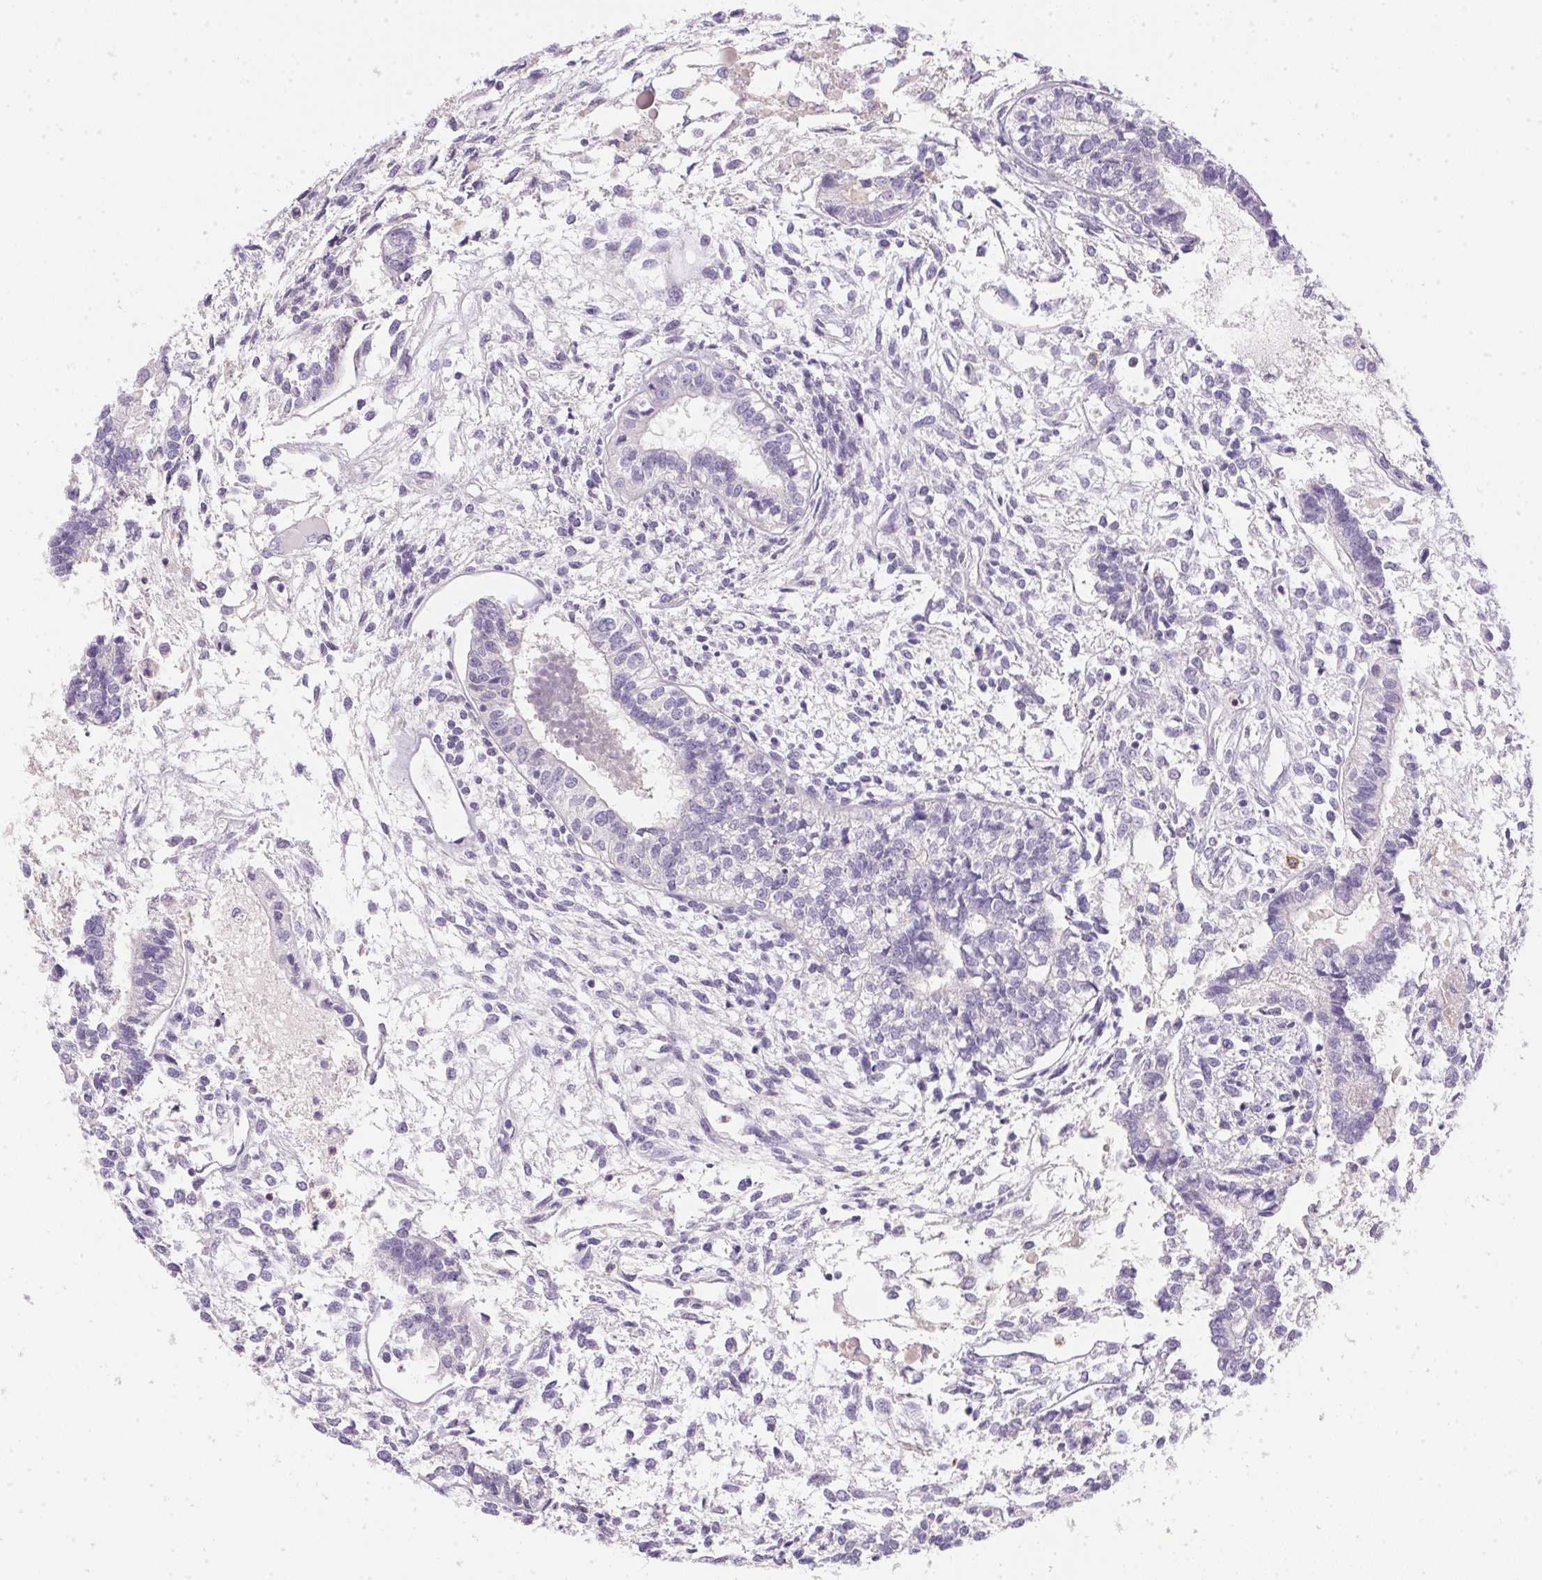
{"staining": {"intensity": "negative", "quantity": "none", "location": "none"}, "tissue": "testis cancer", "cell_type": "Tumor cells", "image_type": "cancer", "snomed": [{"axis": "morphology", "description": "Carcinoma, Embryonal, NOS"}, {"axis": "topography", "description": "Testis"}], "caption": "This image is of testis embryonal carcinoma stained with immunohistochemistry (IHC) to label a protein in brown with the nuclei are counter-stained blue. There is no expression in tumor cells. The staining is performed using DAB brown chromogen with nuclei counter-stained in using hematoxylin.", "gene": "ECPAS", "patient": {"sex": "male", "age": 37}}